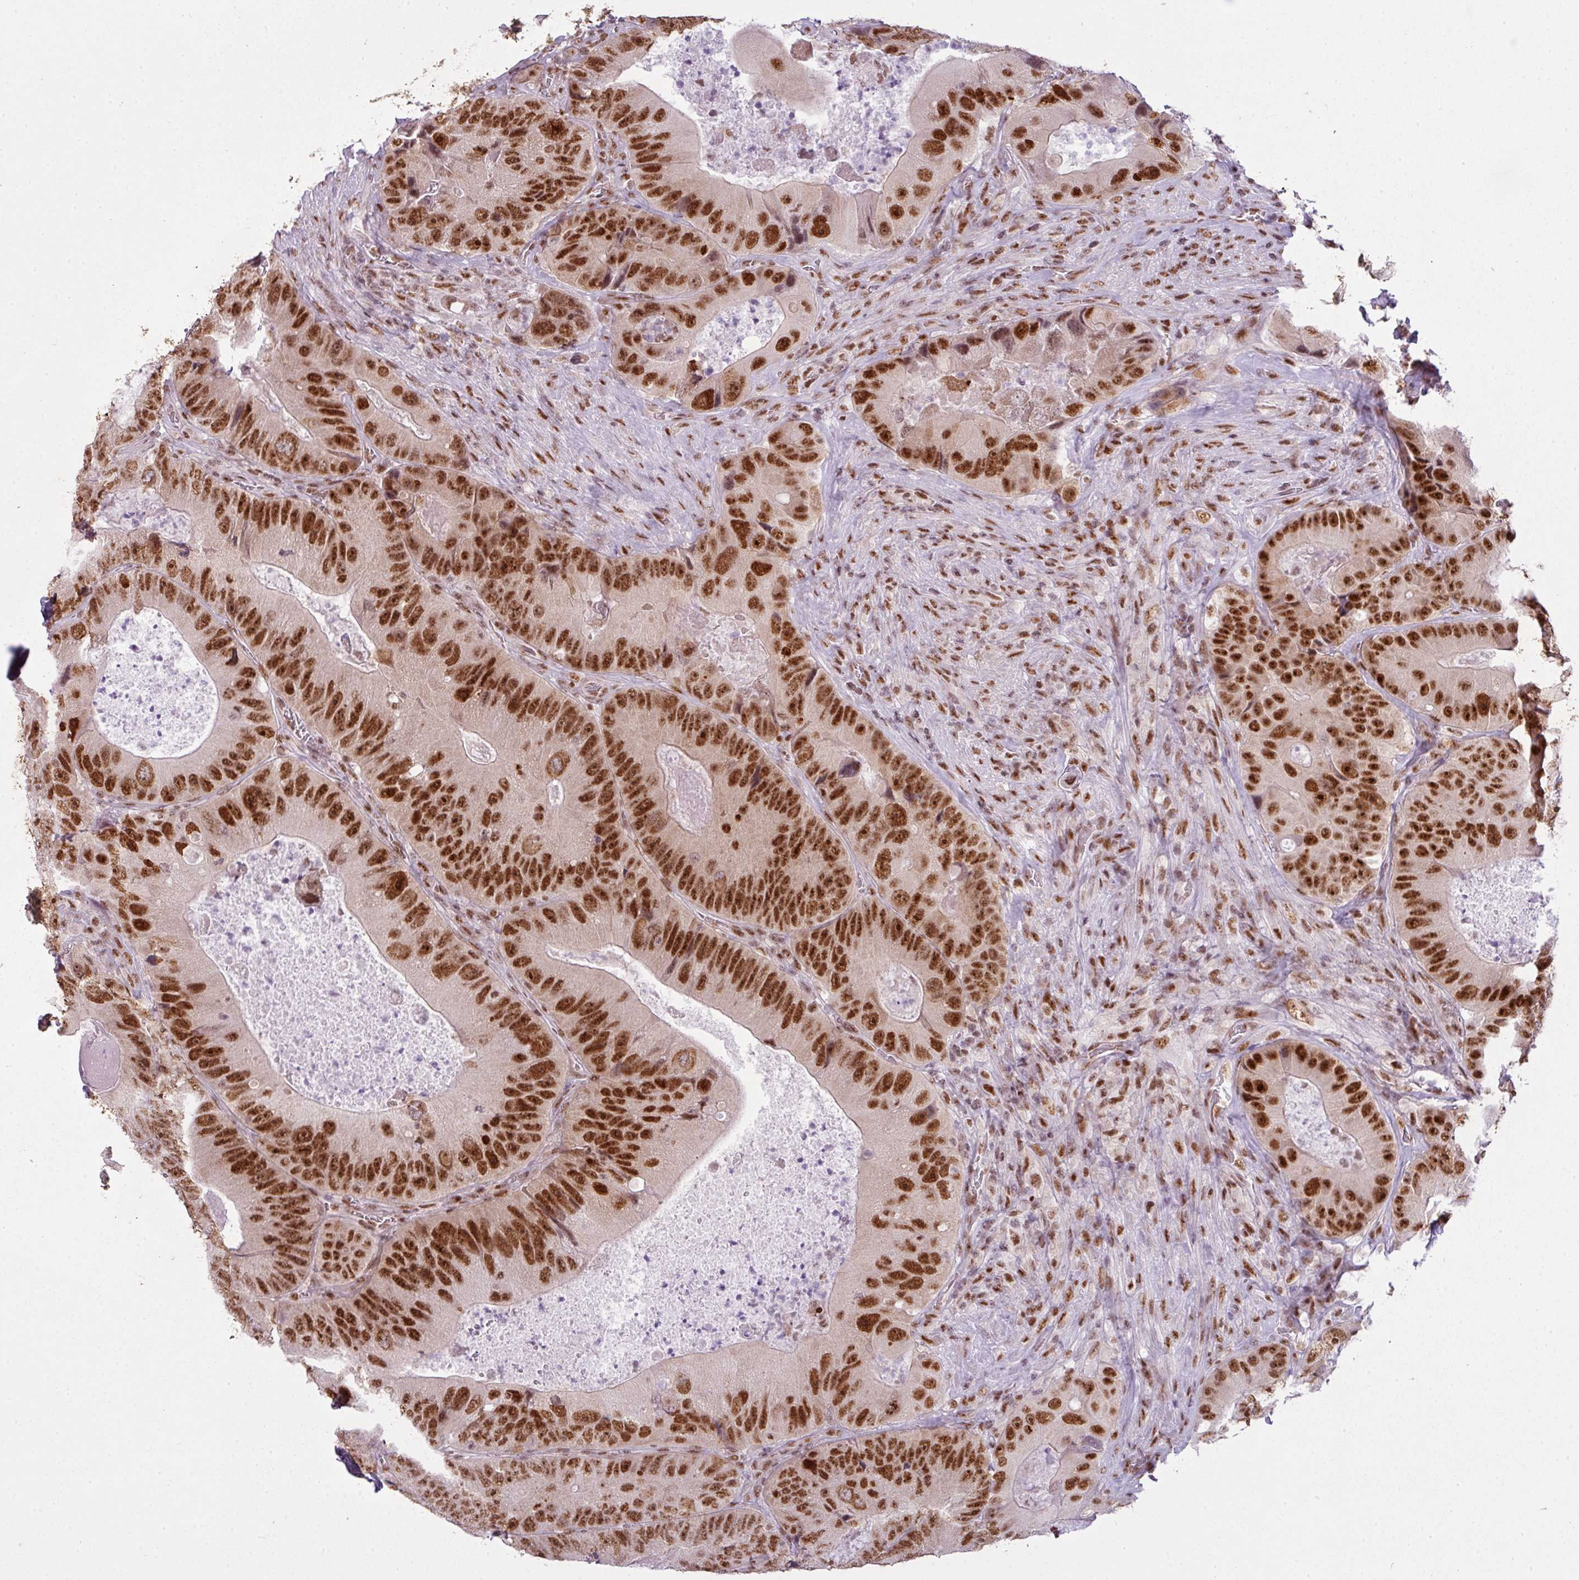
{"staining": {"intensity": "strong", "quantity": ">75%", "location": "nuclear"}, "tissue": "colorectal cancer", "cell_type": "Tumor cells", "image_type": "cancer", "snomed": [{"axis": "morphology", "description": "Adenocarcinoma, NOS"}, {"axis": "topography", "description": "Colon"}], "caption": "Brown immunohistochemical staining in human colorectal adenocarcinoma reveals strong nuclear expression in approximately >75% of tumor cells.", "gene": "ARL6IP4", "patient": {"sex": "female", "age": 86}}